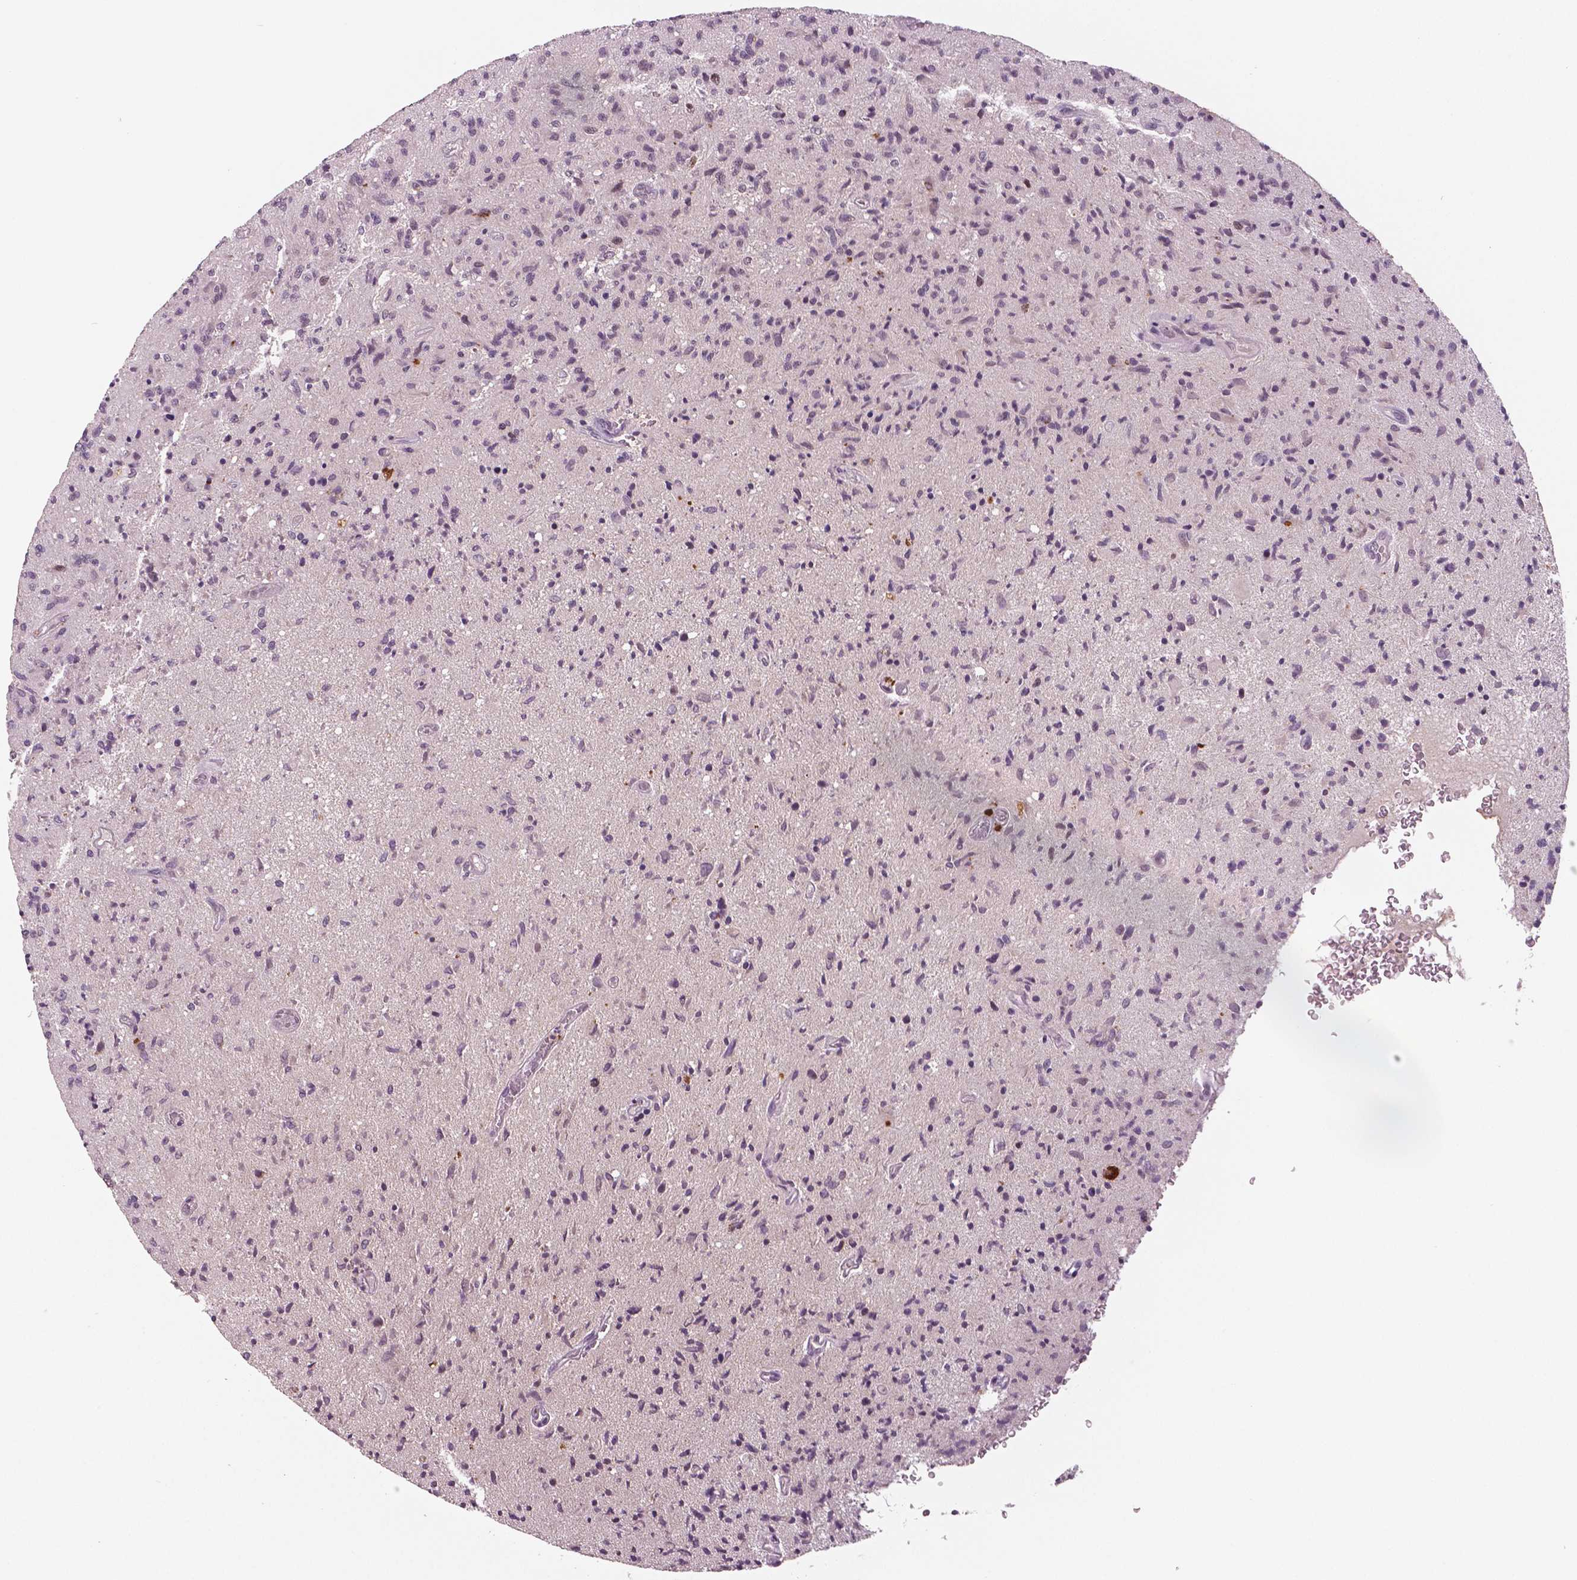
{"staining": {"intensity": "moderate", "quantity": "<25%", "location": "nuclear"}, "tissue": "glioma", "cell_type": "Tumor cells", "image_type": "cancer", "snomed": [{"axis": "morphology", "description": "Glioma, malignant, High grade"}, {"axis": "topography", "description": "Brain"}], "caption": "High-power microscopy captured an immunohistochemistry image of glioma, revealing moderate nuclear expression in approximately <25% of tumor cells.", "gene": "MKI67", "patient": {"sex": "male", "age": 54}}